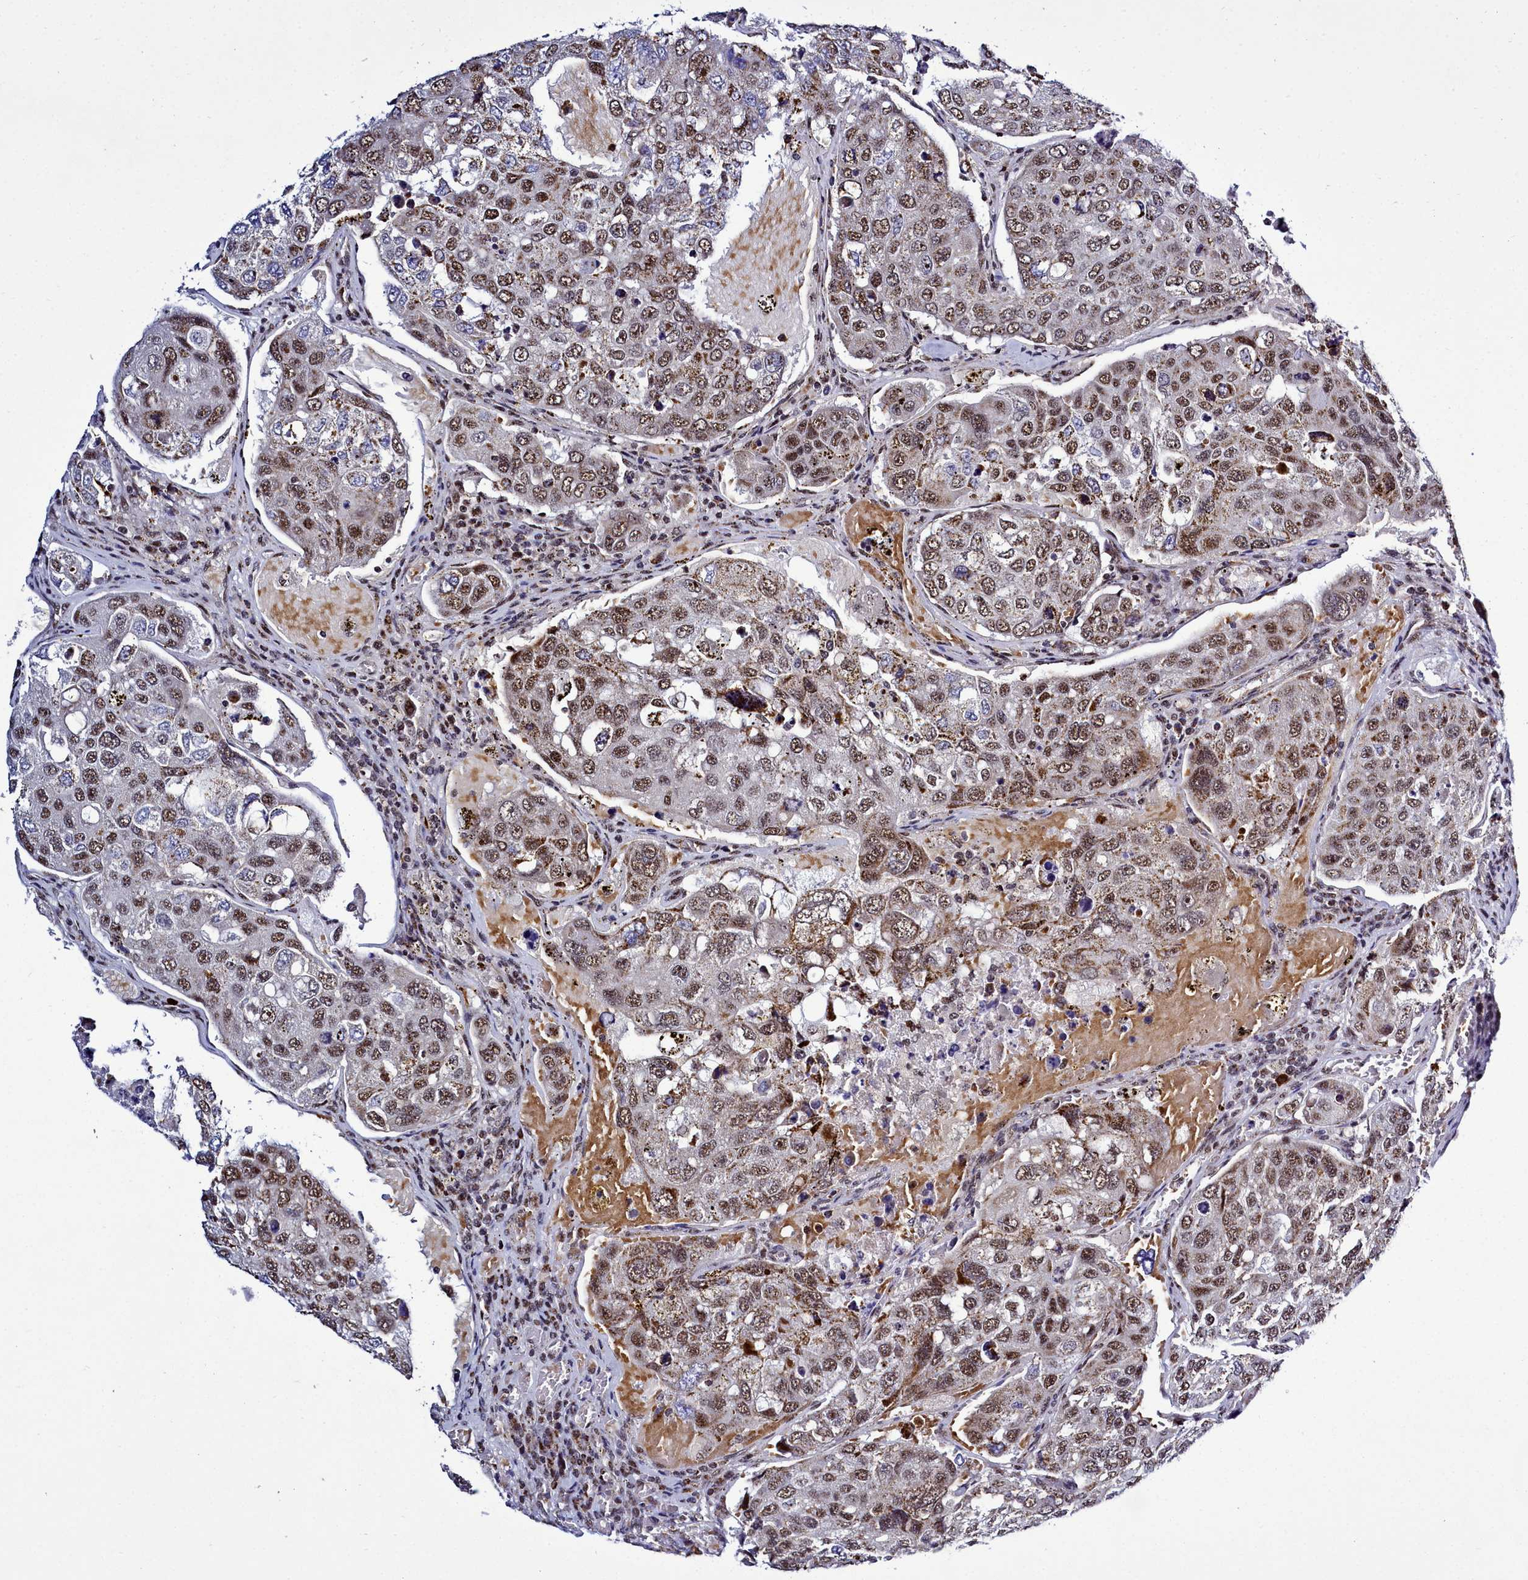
{"staining": {"intensity": "moderate", "quantity": ">75%", "location": "cytoplasmic/membranous,nuclear"}, "tissue": "urothelial cancer", "cell_type": "Tumor cells", "image_type": "cancer", "snomed": [{"axis": "morphology", "description": "Urothelial carcinoma, High grade"}, {"axis": "topography", "description": "Lymph node"}, {"axis": "topography", "description": "Urinary bladder"}], "caption": "Immunohistochemistry (IHC) of urothelial carcinoma (high-grade) displays medium levels of moderate cytoplasmic/membranous and nuclear staining in about >75% of tumor cells.", "gene": "POM121L2", "patient": {"sex": "male", "age": 51}}